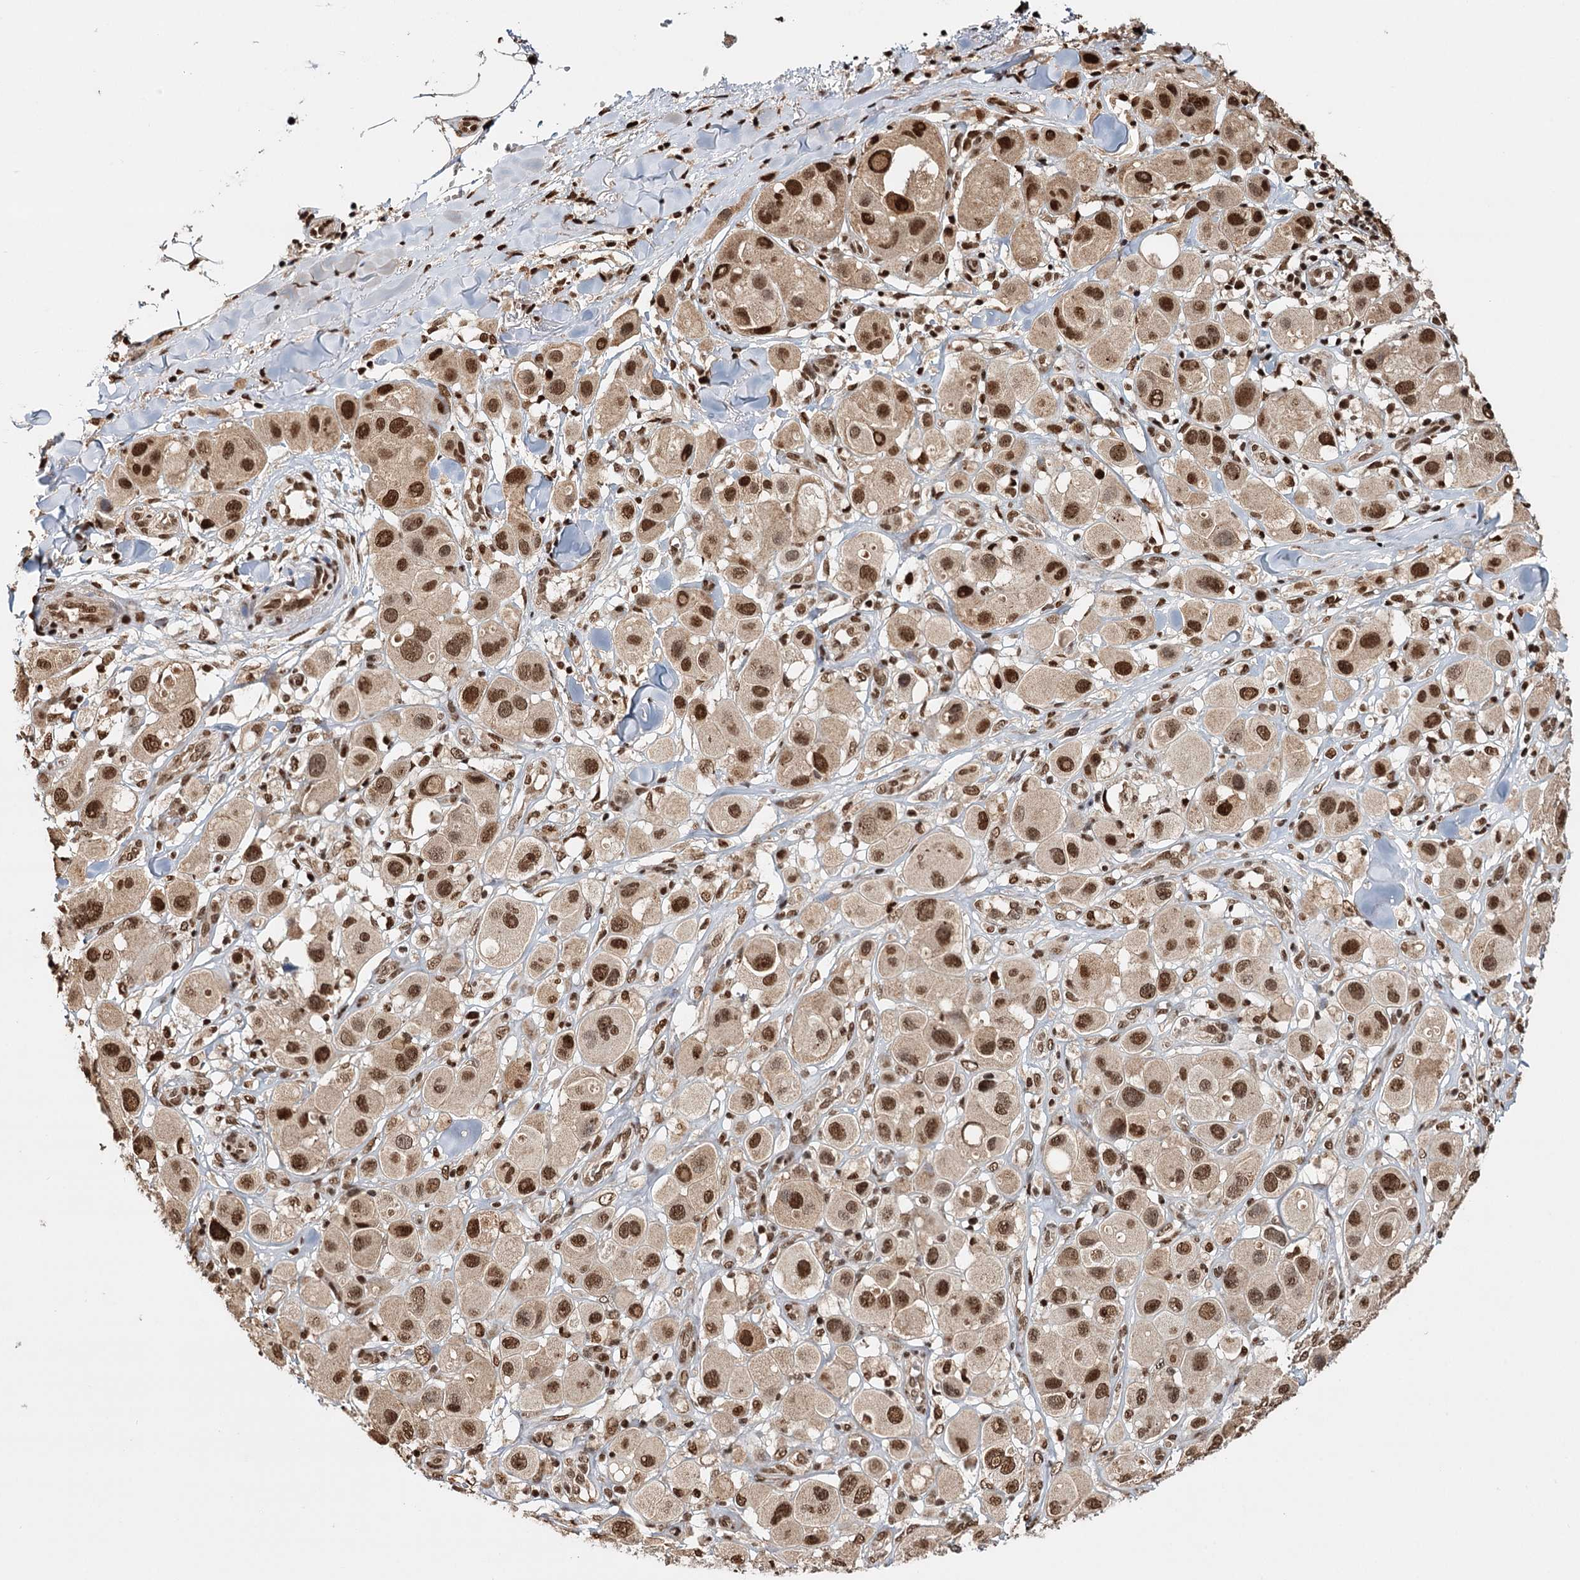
{"staining": {"intensity": "moderate", "quantity": ">75%", "location": "nuclear"}, "tissue": "melanoma", "cell_type": "Tumor cells", "image_type": "cancer", "snomed": [{"axis": "morphology", "description": "Malignant melanoma, Metastatic site"}, {"axis": "topography", "description": "Skin"}], "caption": "A histopathology image showing moderate nuclear positivity in approximately >75% of tumor cells in melanoma, as visualized by brown immunohistochemical staining.", "gene": "RPS27A", "patient": {"sex": "male", "age": 41}}